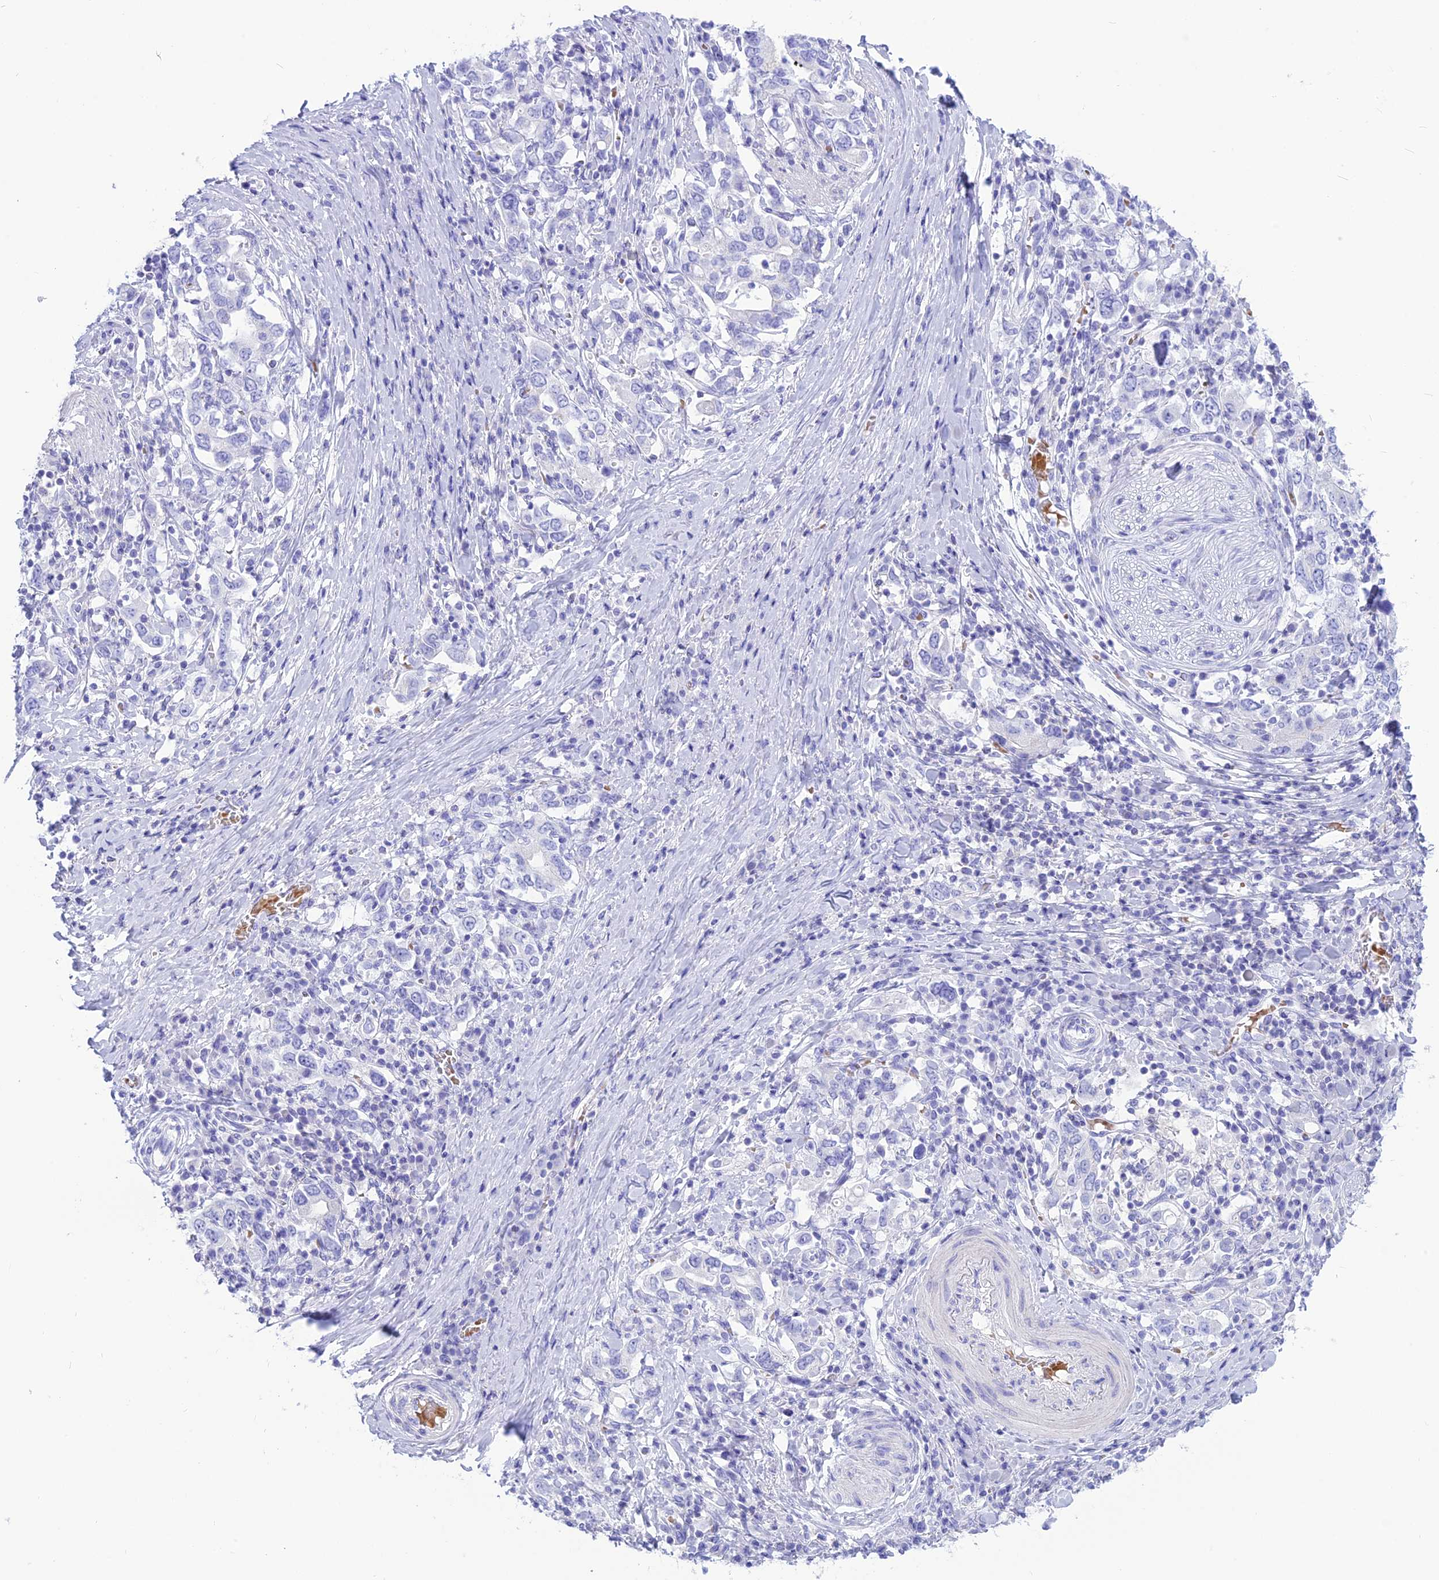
{"staining": {"intensity": "negative", "quantity": "none", "location": "none"}, "tissue": "stomach cancer", "cell_type": "Tumor cells", "image_type": "cancer", "snomed": [{"axis": "morphology", "description": "Adenocarcinoma, NOS"}, {"axis": "topography", "description": "Stomach, upper"}, {"axis": "topography", "description": "Stomach"}], "caption": "Human stomach adenocarcinoma stained for a protein using immunohistochemistry (IHC) demonstrates no positivity in tumor cells.", "gene": "GLYATL1", "patient": {"sex": "male", "age": 62}}